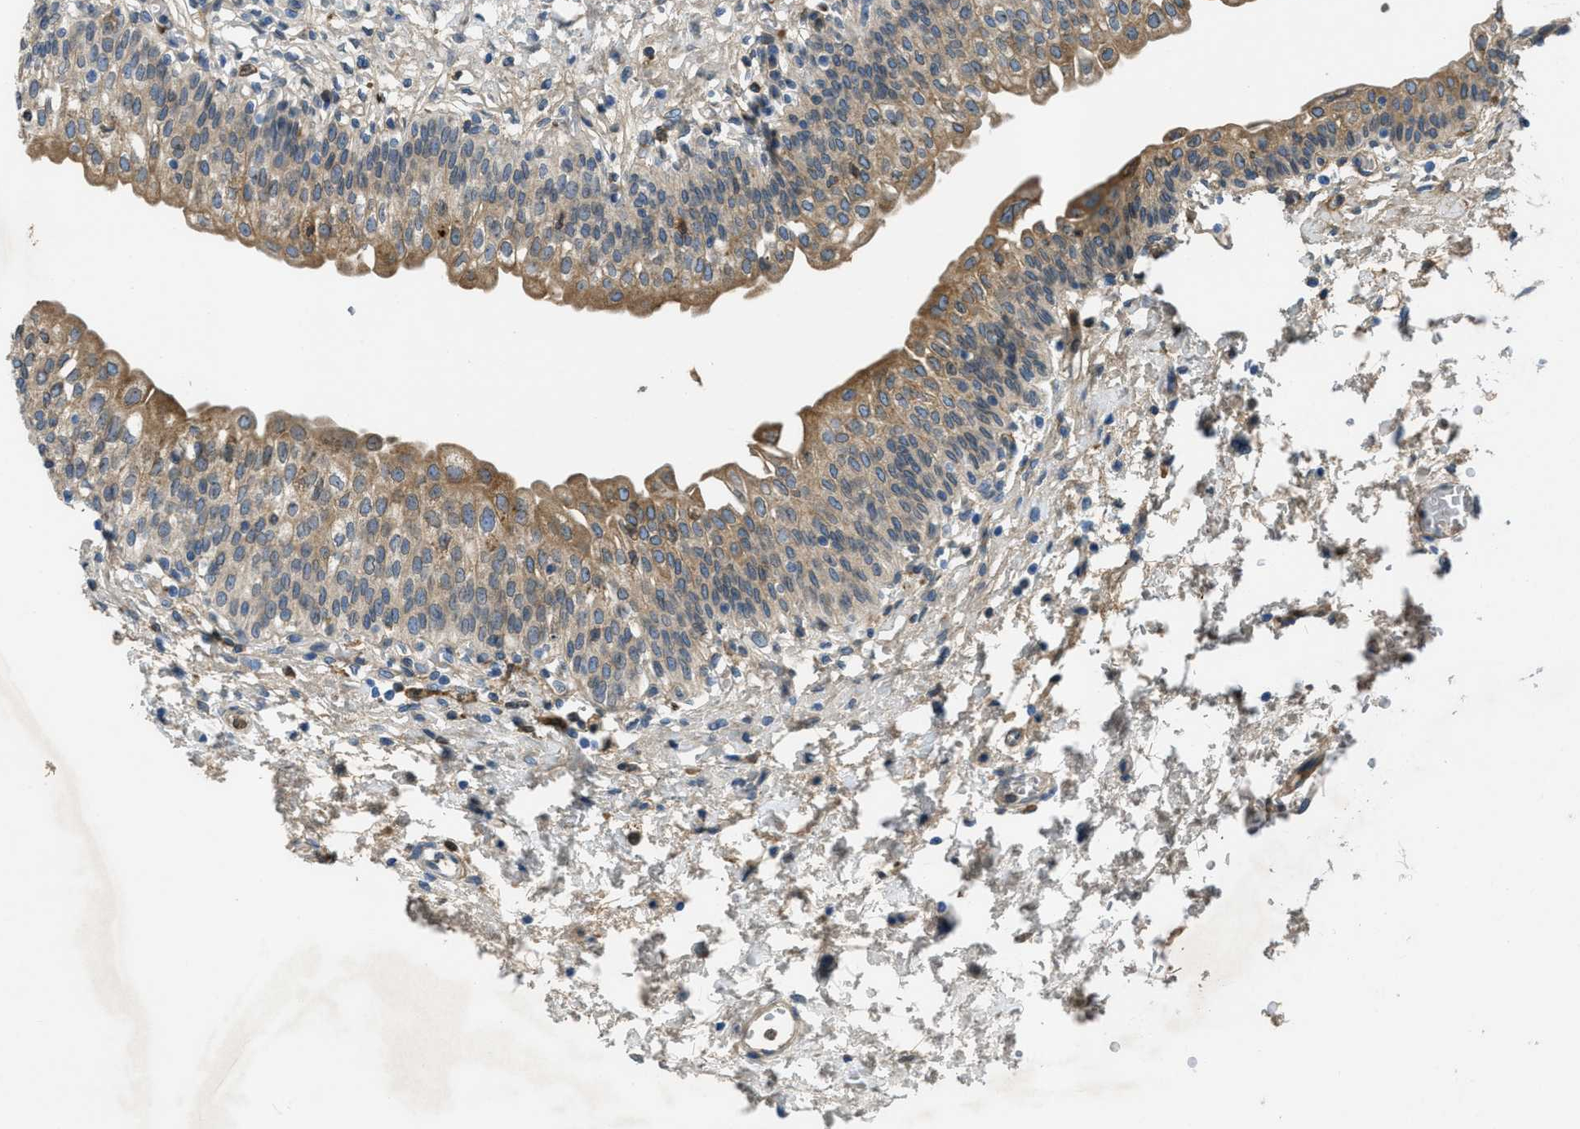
{"staining": {"intensity": "moderate", "quantity": ">75%", "location": "cytoplasmic/membranous"}, "tissue": "urinary bladder", "cell_type": "Urothelial cells", "image_type": "normal", "snomed": [{"axis": "morphology", "description": "Normal tissue, NOS"}, {"axis": "topography", "description": "Urinary bladder"}], "caption": "IHC photomicrograph of benign urinary bladder: human urinary bladder stained using IHC reveals medium levels of moderate protein expression localized specifically in the cytoplasmic/membranous of urothelial cells, appearing as a cytoplasmic/membranous brown color.", "gene": "MPDU1", "patient": {"sex": "male", "age": 55}}